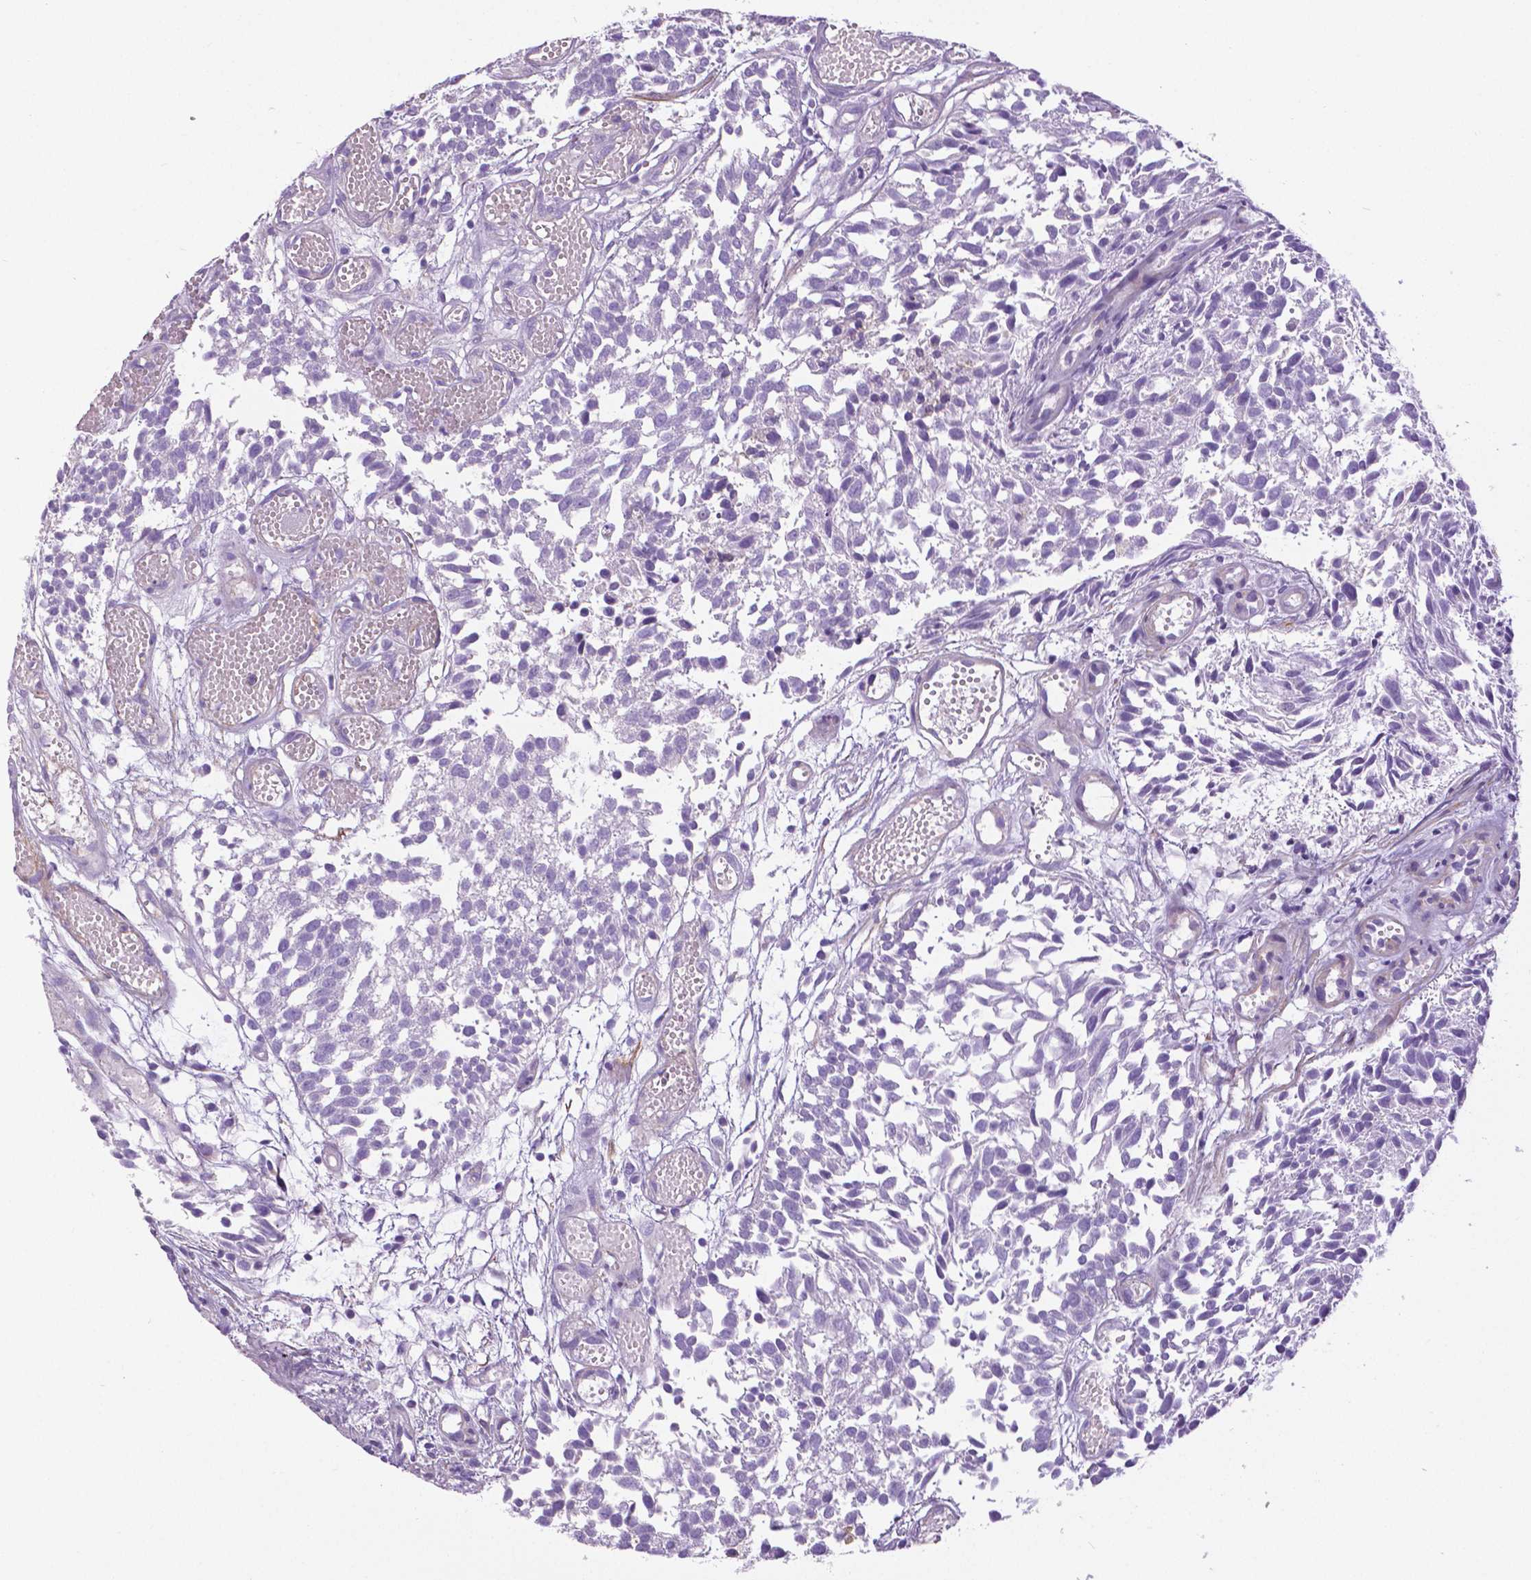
{"staining": {"intensity": "negative", "quantity": "none", "location": "none"}, "tissue": "urothelial cancer", "cell_type": "Tumor cells", "image_type": "cancer", "snomed": [{"axis": "morphology", "description": "Urothelial carcinoma, Low grade"}, {"axis": "topography", "description": "Urinary bladder"}], "caption": "Image shows no significant protein positivity in tumor cells of urothelial carcinoma (low-grade). (DAB (3,3'-diaminobenzidine) immunohistochemistry (IHC) with hematoxylin counter stain).", "gene": "ANXA13", "patient": {"sex": "male", "age": 70}}